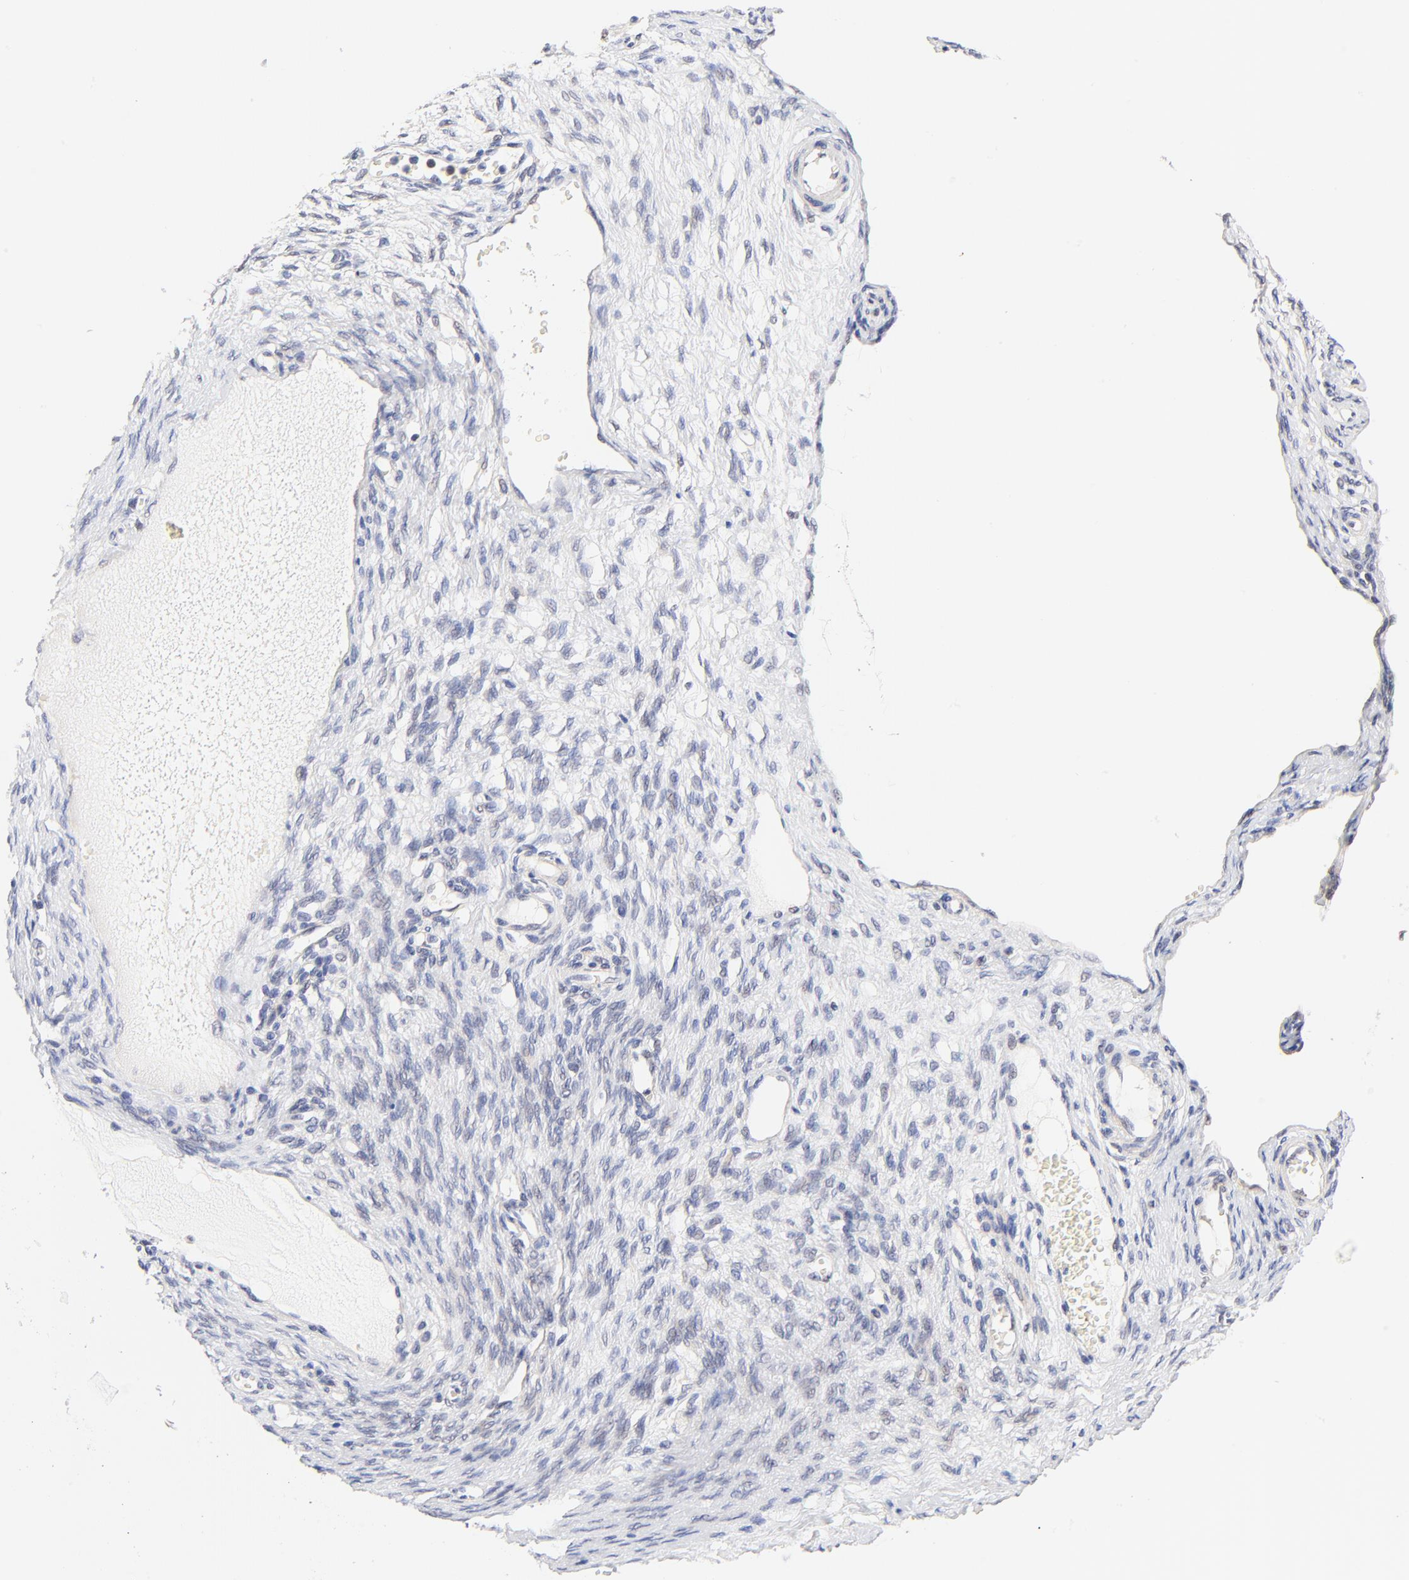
{"staining": {"intensity": "negative", "quantity": "none", "location": "none"}, "tissue": "ovarian cancer", "cell_type": "Tumor cells", "image_type": "cancer", "snomed": [{"axis": "morphology", "description": "Cystadenocarcinoma, mucinous, NOS"}, {"axis": "topography", "description": "Ovary"}], "caption": "This is an immunohistochemistry (IHC) image of human ovarian cancer (mucinous cystadenocarcinoma). There is no staining in tumor cells.", "gene": "TXNL1", "patient": {"sex": "female", "age": 57}}